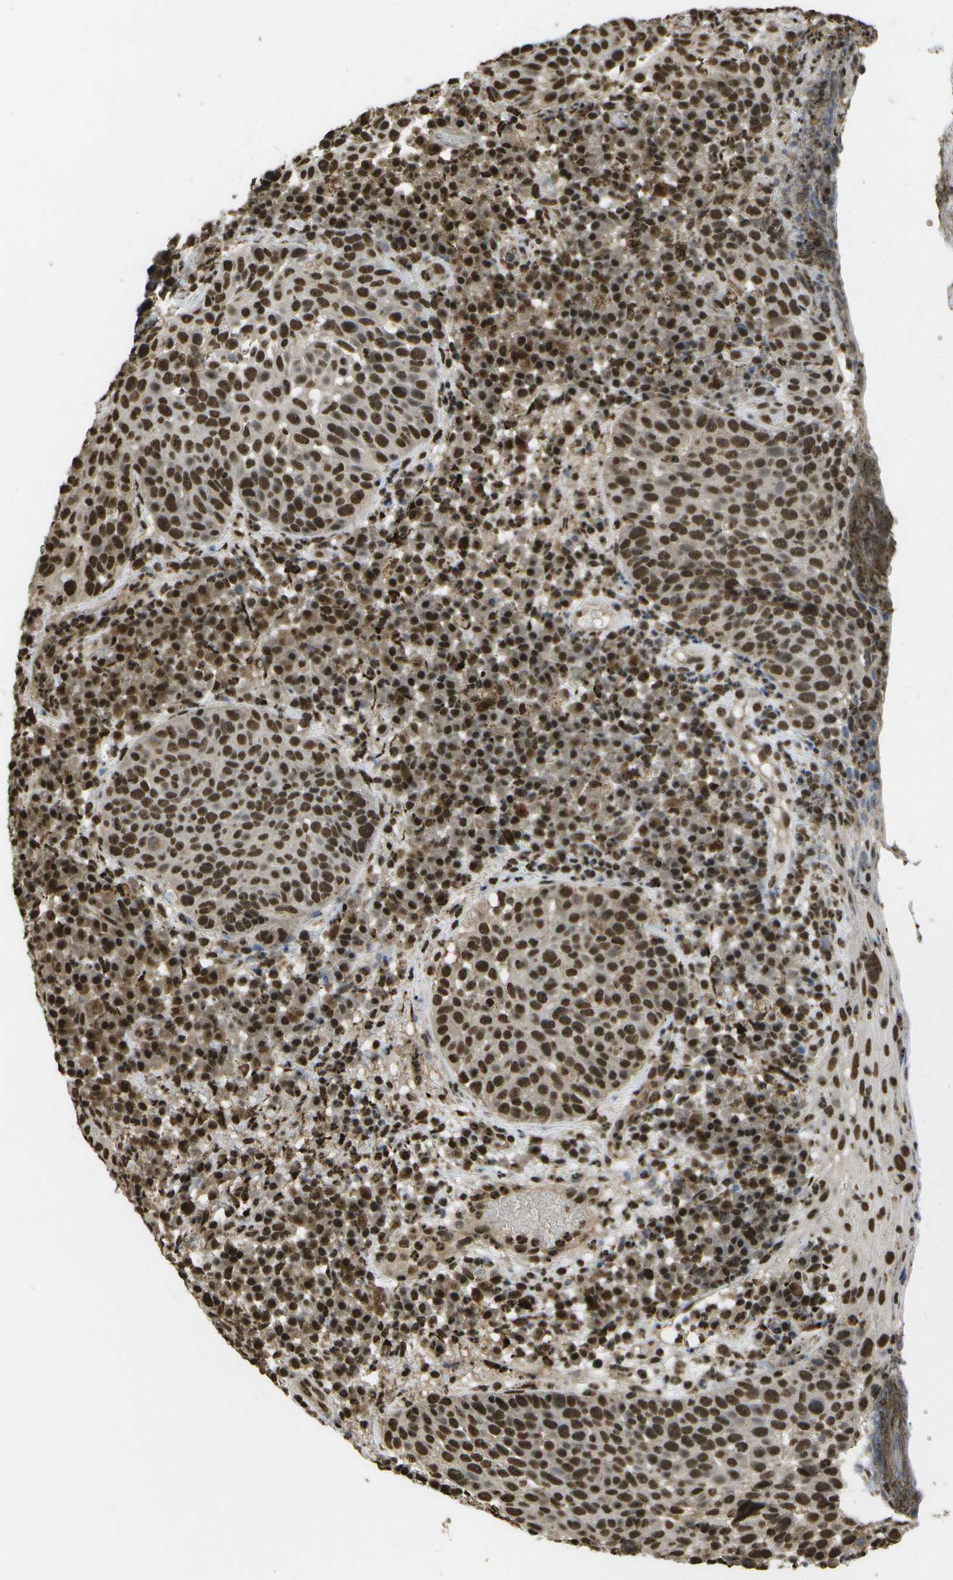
{"staining": {"intensity": "strong", "quantity": ">75%", "location": "nuclear"}, "tissue": "skin cancer", "cell_type": "Tumor cells", "image_type": "cancer", "snomed": [{"axis": "morphology", "description": "Squamous cell carcinoma in situ, NOS"}, {"axis": "morphology", "description": "Squamous cell carcinoma, NOS"}, {"axis": "topography", "description": "Skin"}], "caption": "Skin cancer was stained to show a protein in brown. There is high levels of strong nuclear staining in about >75% of tumor cells. The protein of interest is stained brown, and the nuclei are stained in blue (DAB (3,3'-diaminobenzidine) IHC with brightfield microscopy, high magnification).", "gene": "SPEN", "patient": {"sex": "male", "age": 93}}